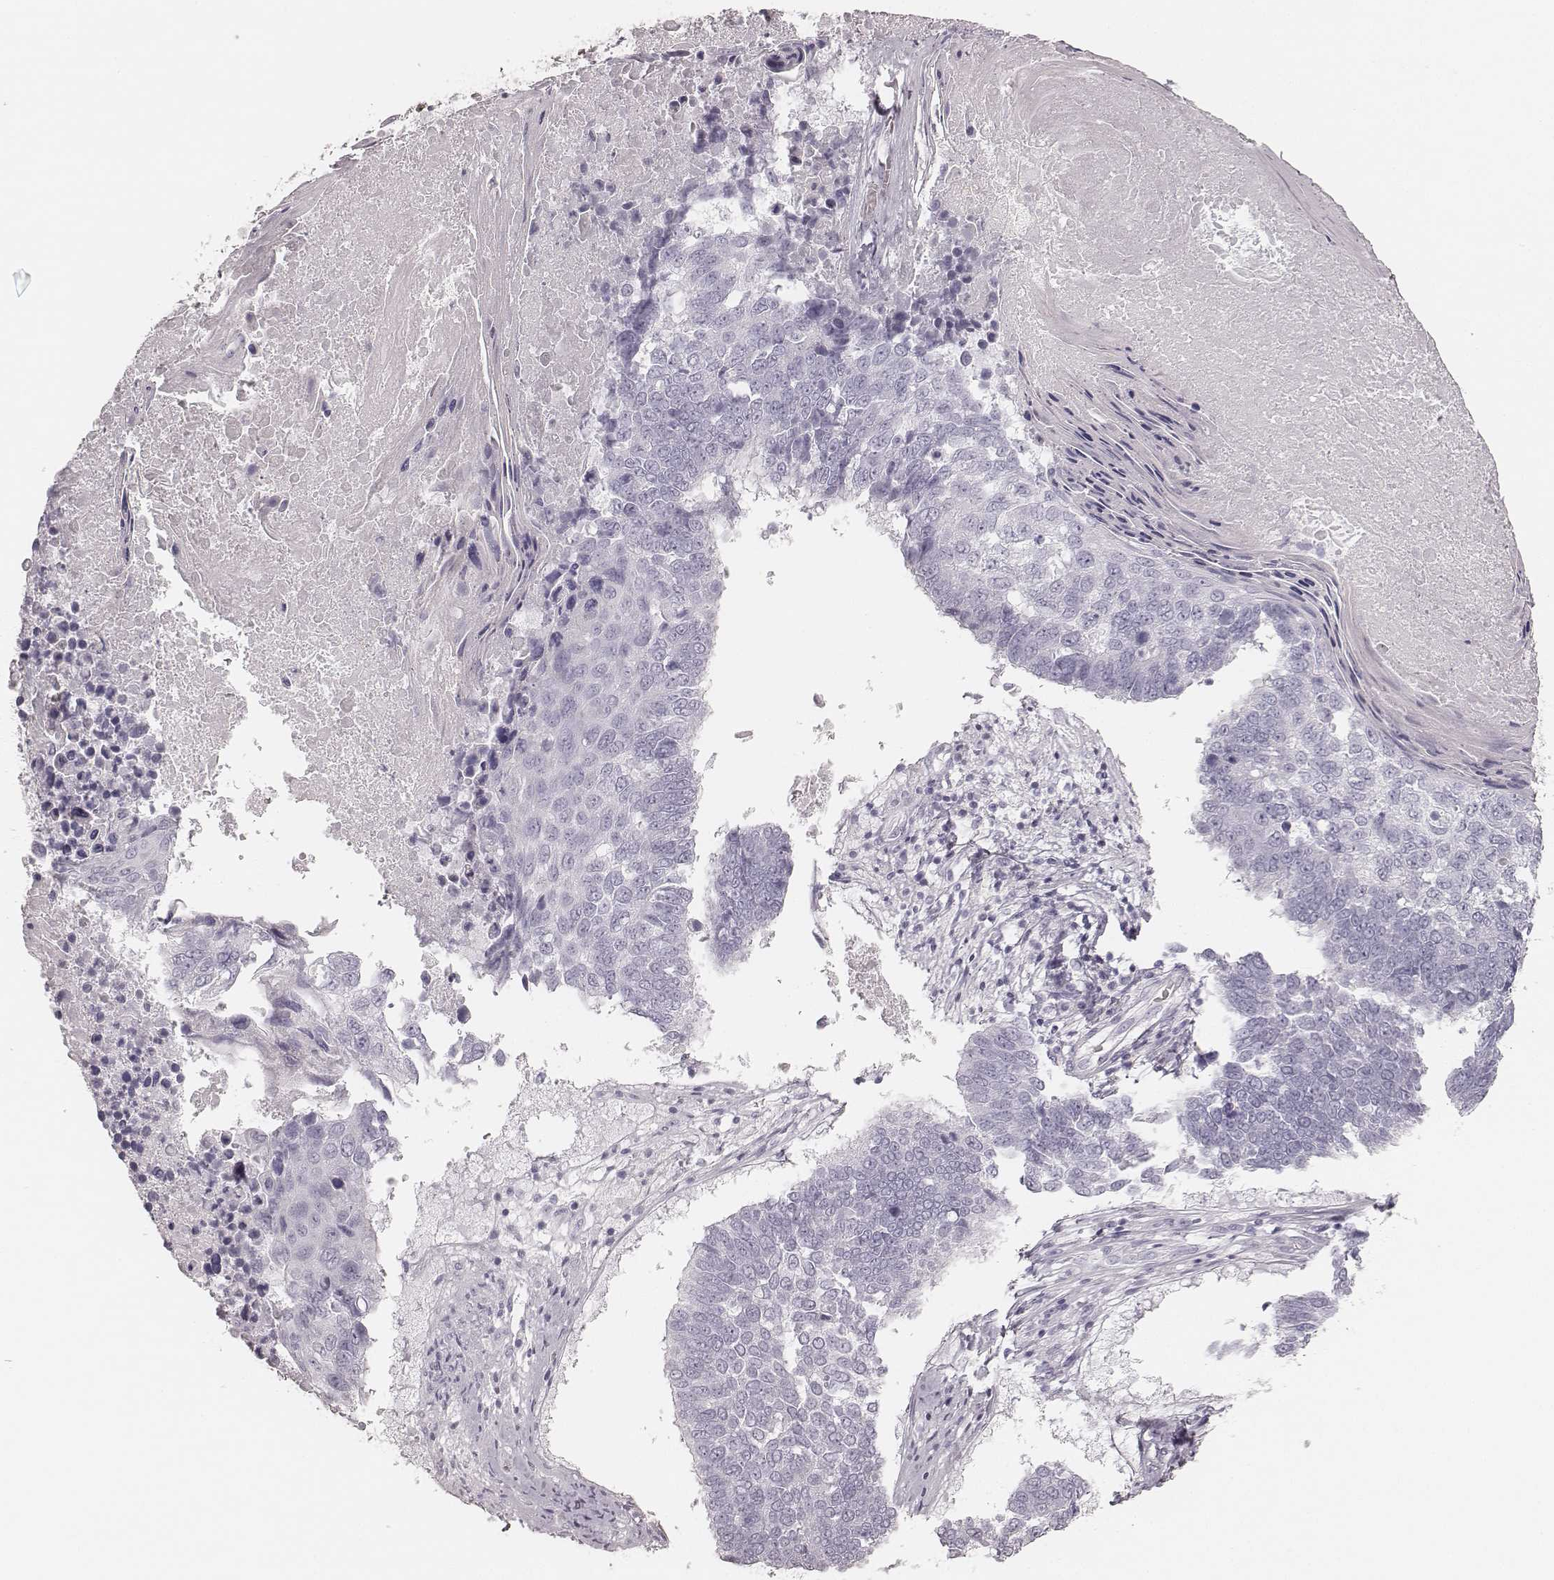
{"staining": {"intensity": "negative", "quantity": "none", "location": "none"}, "tissue": "lung cancer", "cell_type": "Tumor cells", "image_type": "cancer", "snomed": [{"axis": "morphology", "description": "Squamous cell carcinoma, NOS"}, {"axis": "topography", "description": "Lung"}], "caption": "A micrograph of lung cancer stained for a protein demonstrates no brown staining in tumor cells. (Brightfield microscopy of DAB immunohistochemistry (IHC) at high magnification).", "gene": "KRT82", "patient": {"sex": "male", "age": 73}}